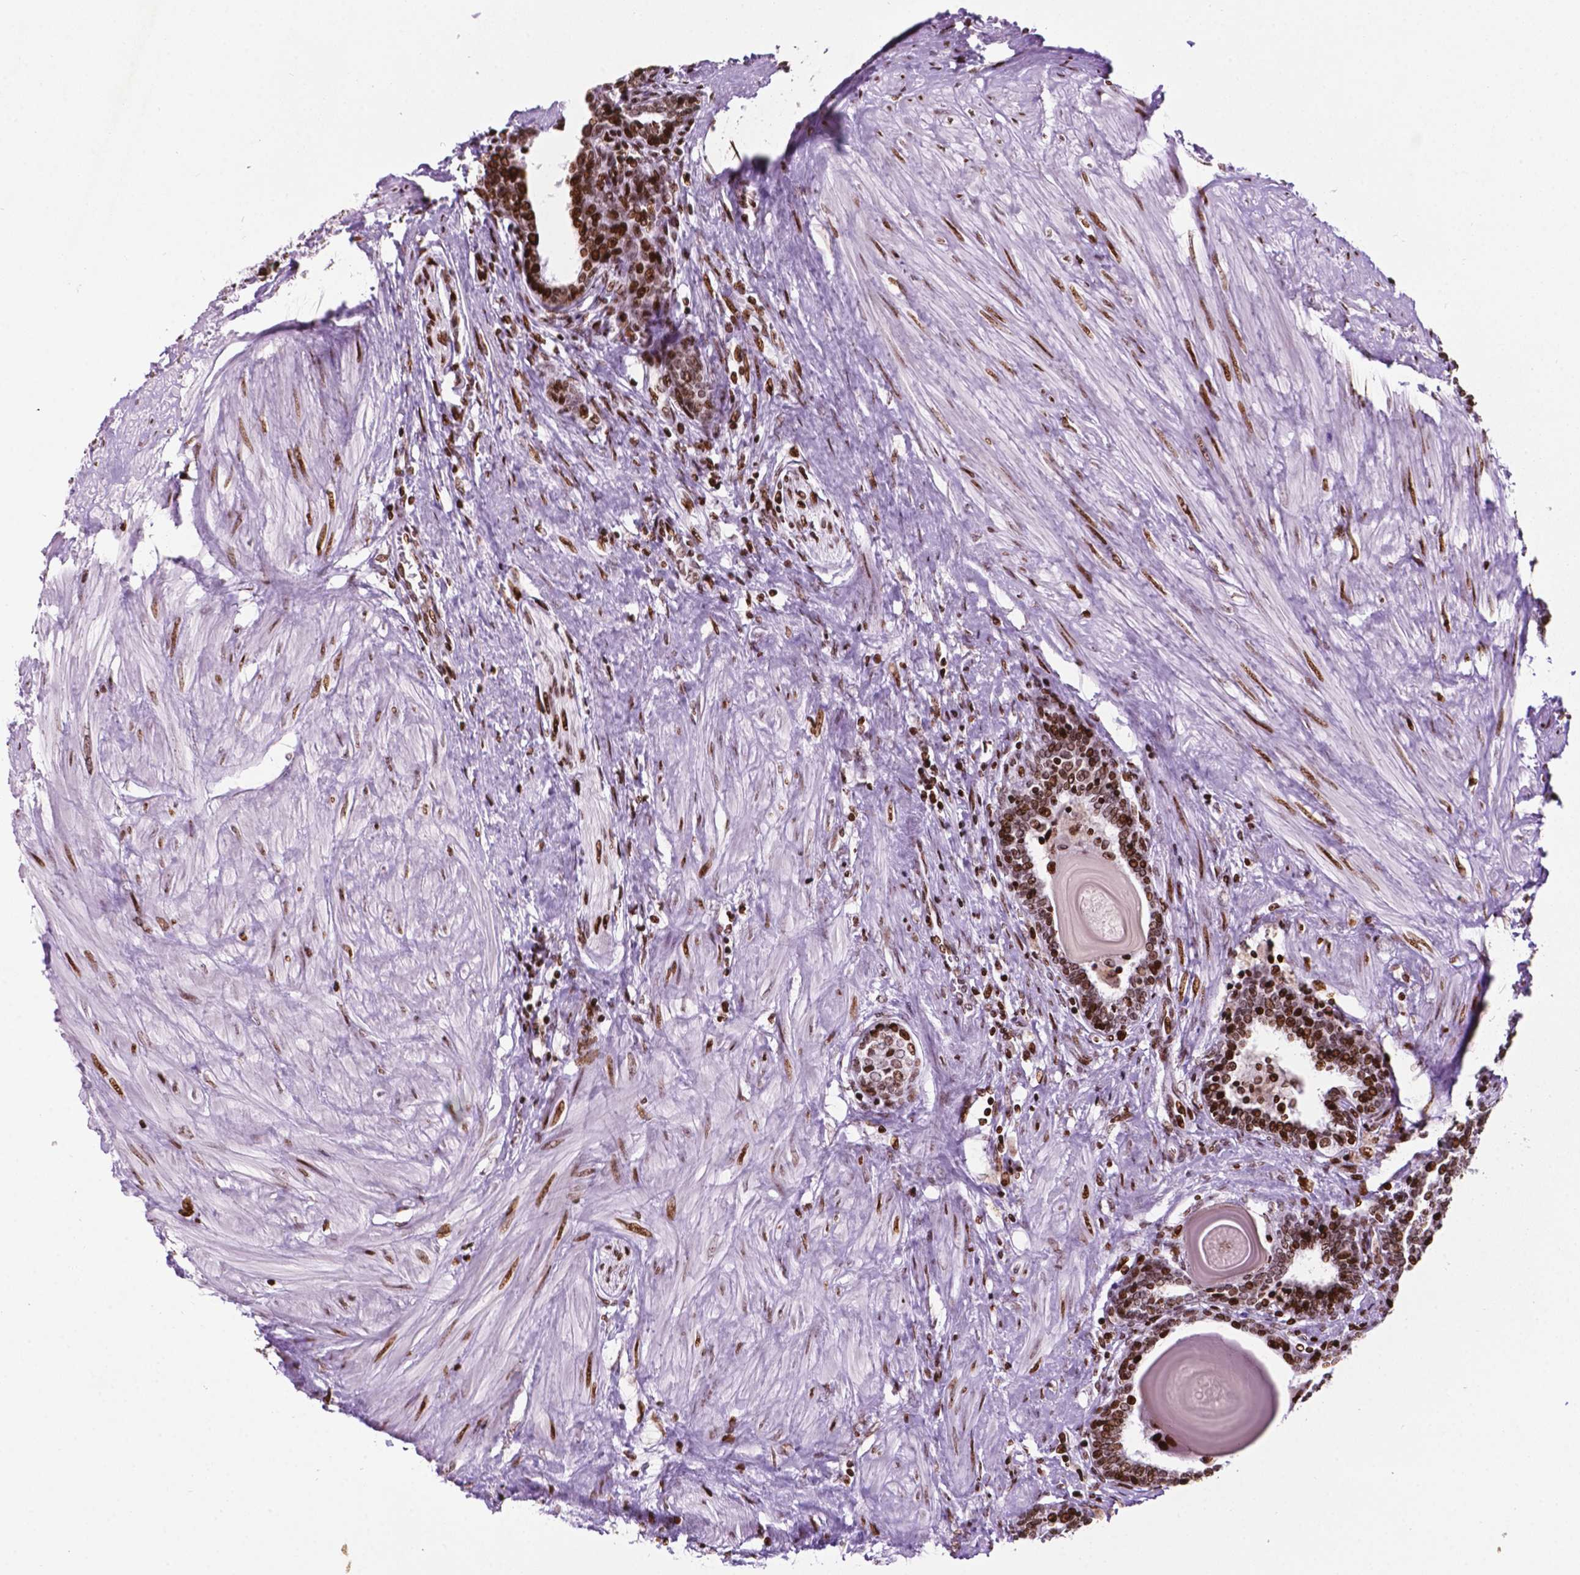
{"staining": {"intensity": "strong", "quantity": ">75%", "location": "nuclear"}, "tissue": "prostate", "cell_type": "Glandular cells", "image_type": "normal", "snomed": [{"axis": "morphology", "description": "Normal tissue, NOS"}, {"axis": "topography", "description": "Prostate"}], "caption": "Immunohistochemical staining of benign prostate reveals strong nuclear protein positivity in about >75% of glandular cells.", "gene": "TMEM250", "patient": {"sex": "male", "age": 55}}